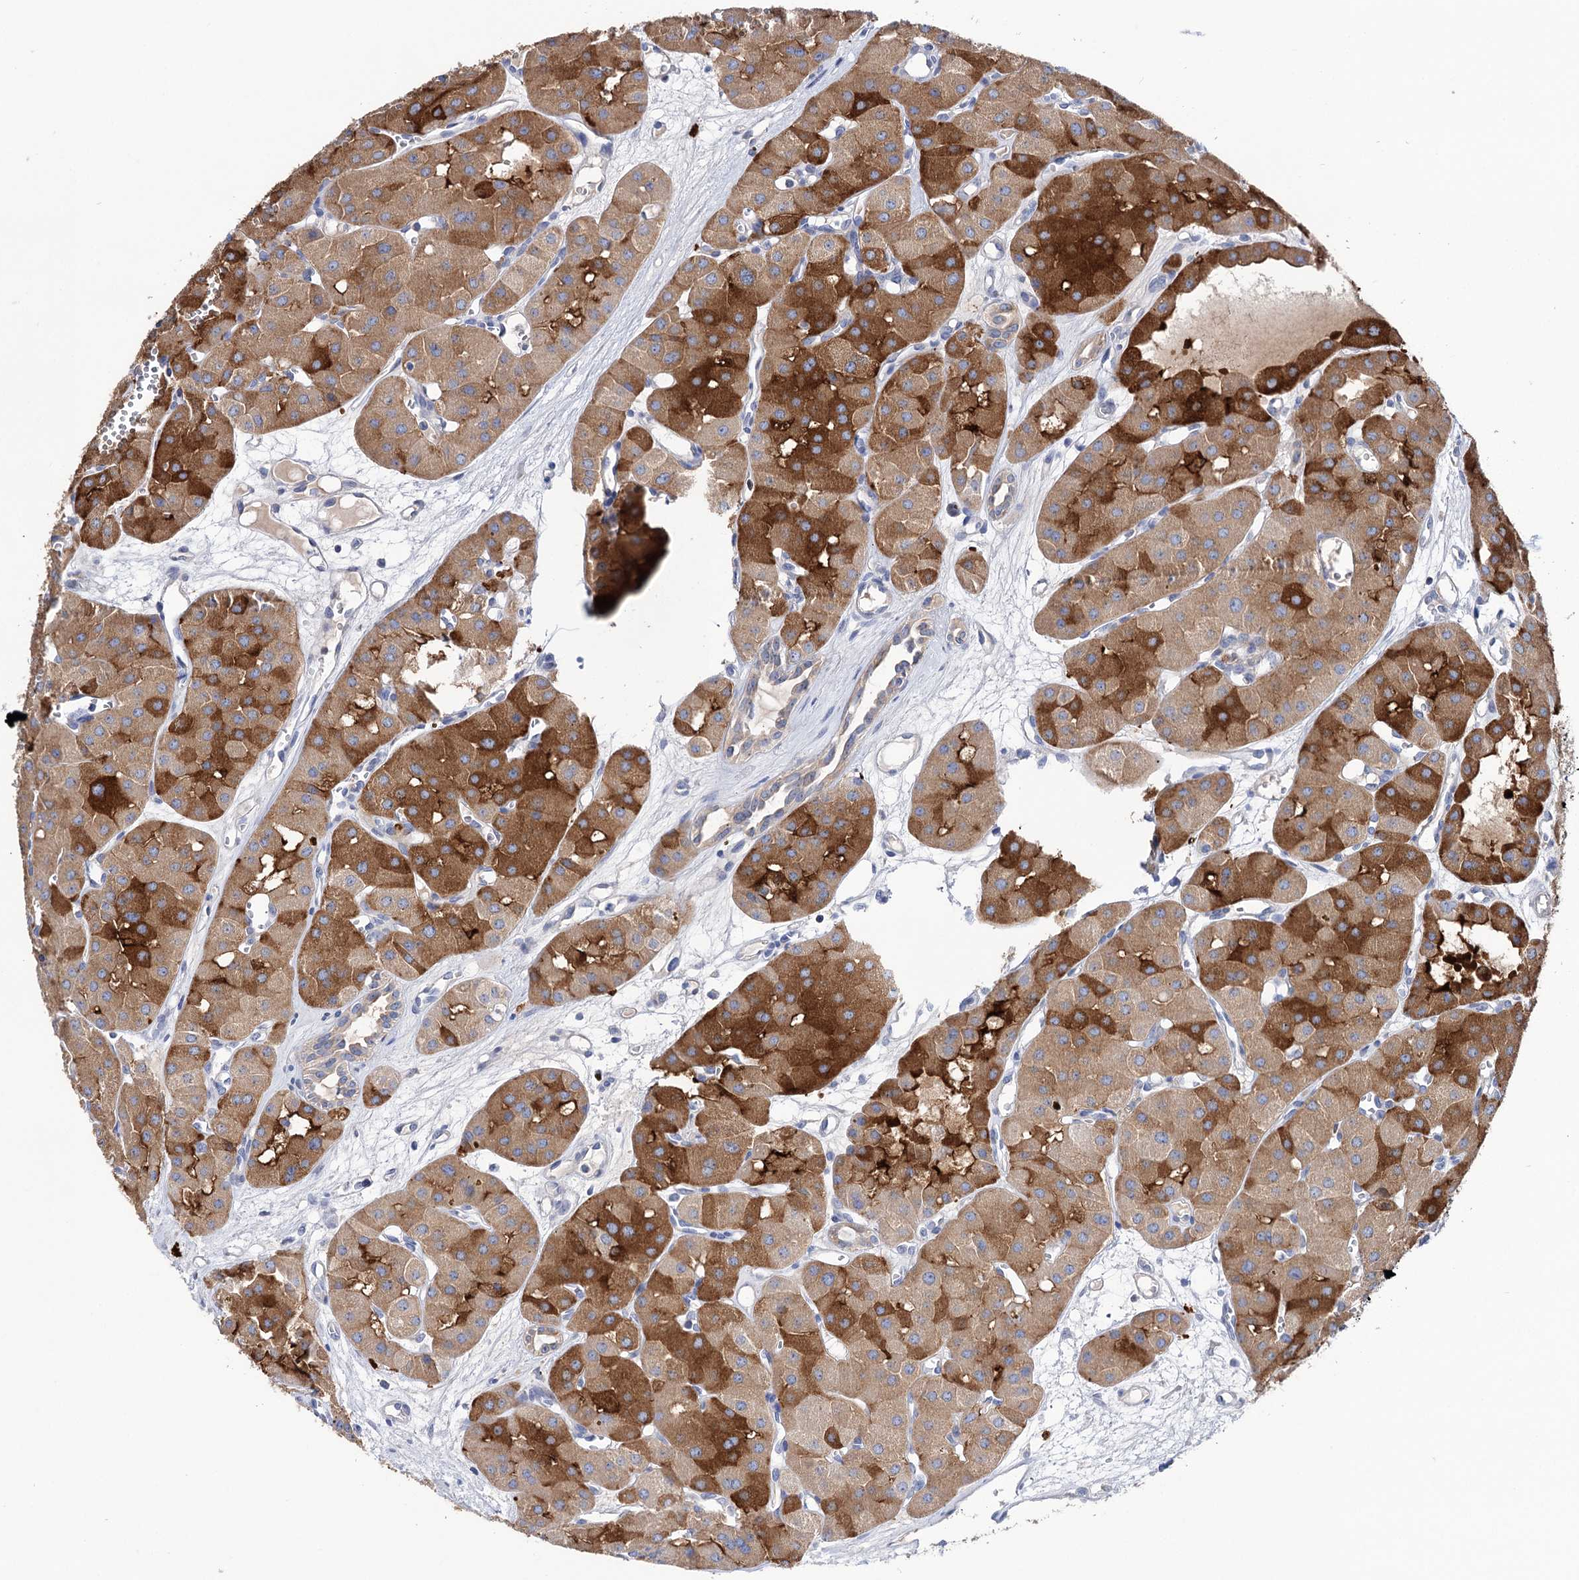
{"staining": {"intensity": "strong", "quantity": ">75%", "location": "cytoplasmic/membranous"}, "tissue": "renal cancer", "cell_type": "Tumor cells", "image_type": "cancer", "snomed": [{"axis": "morphology", "description": "Carcinoma, NOS"}, {"axis": "topography", "description": "Kidney"}], "caption": "Immunohistochemical staining of carcinoma (renal) demonstrates high levels of strong cytoplasmic/membranous protein staining in about >75% of tumor cells. (brown staining indicates protein expression, while blue staining denotes nuclei).", "gene": "BBS4", "patient": {"sex": "female", "age": 75}}